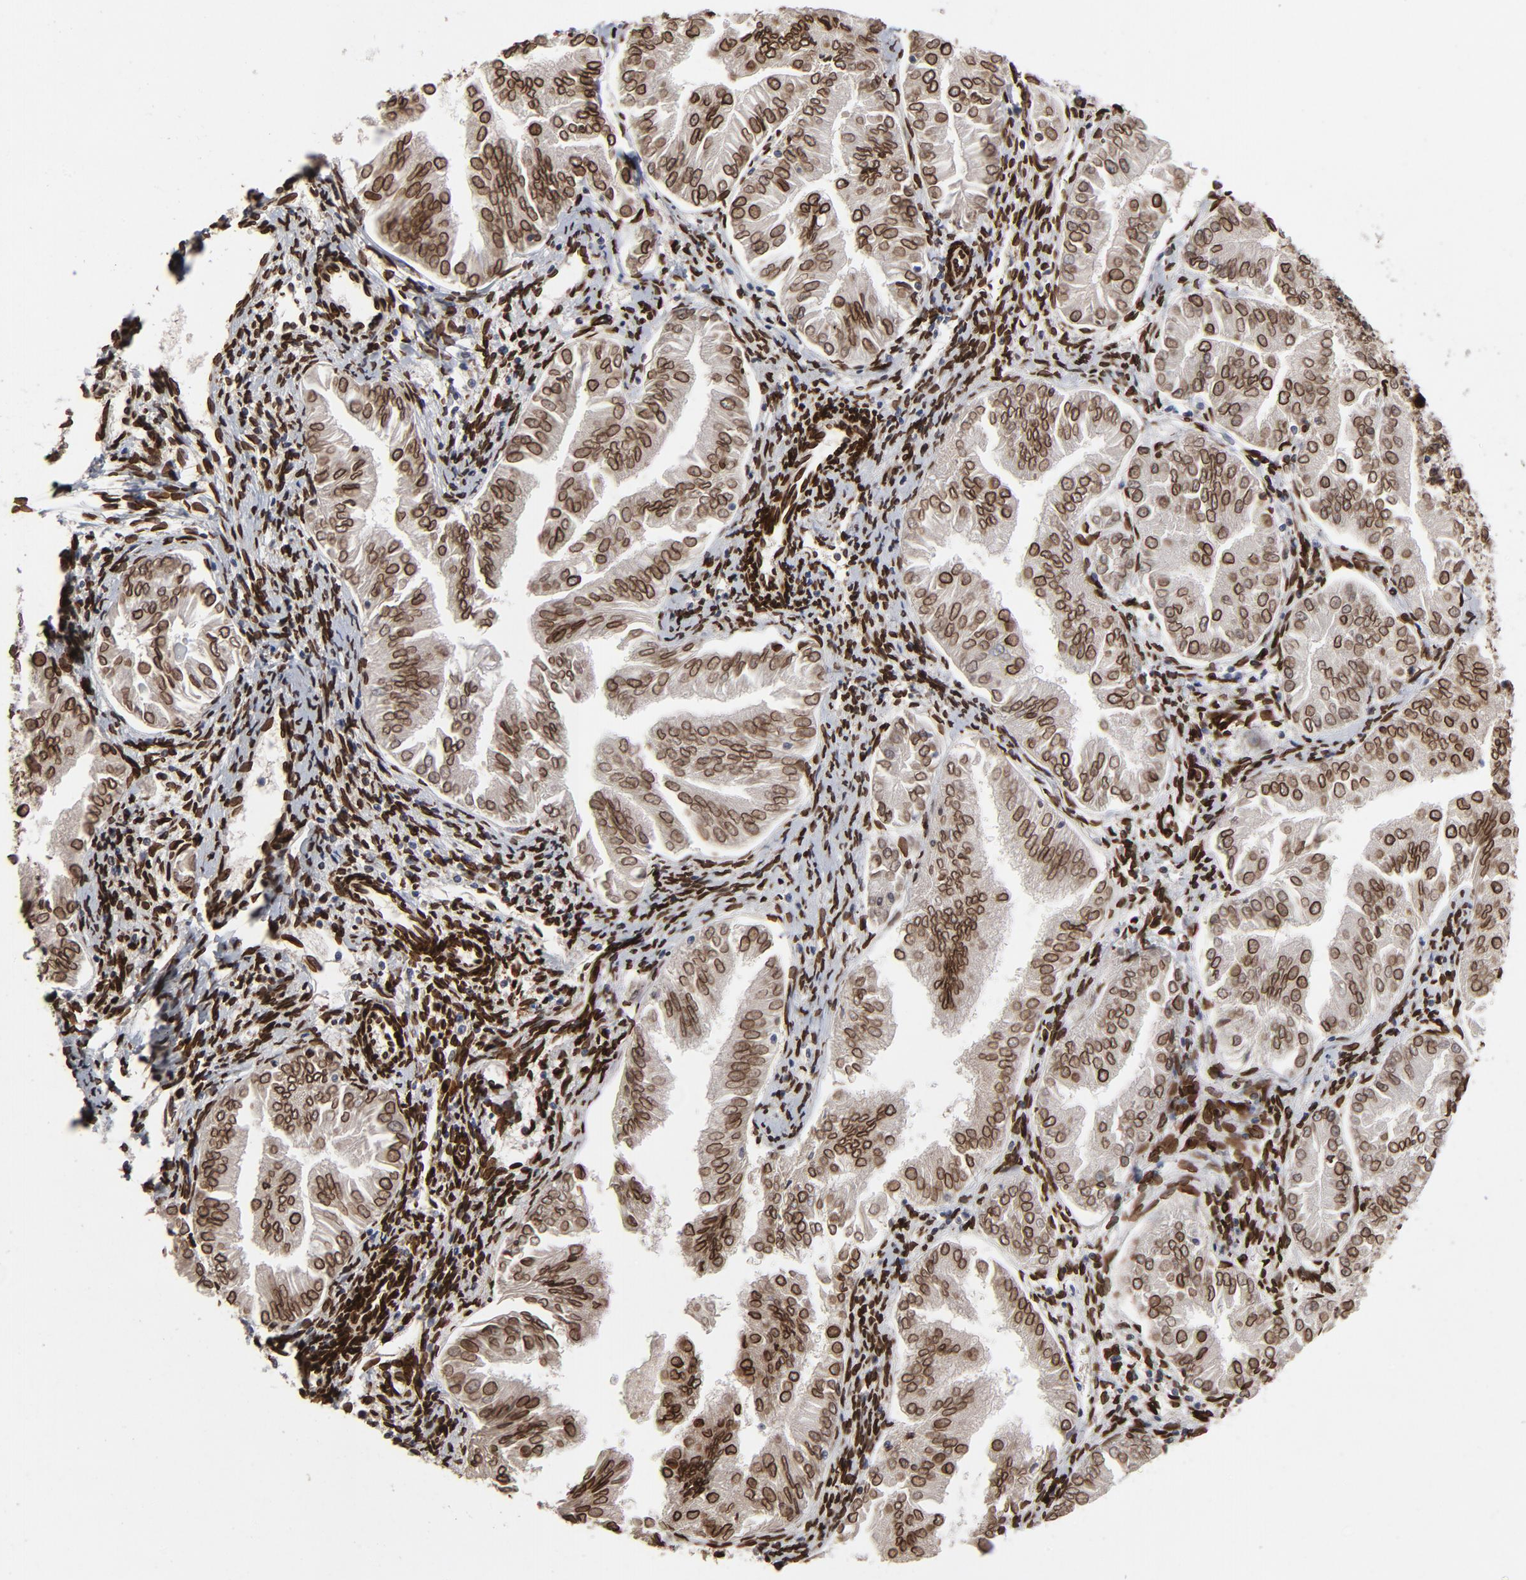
{"staining": {"intensity": "strong", "quantity": ">75%", "location": "cytoplasmic/membranous,nuclear"}, "tissue": "endometrial cancer", "cell_type": "Tumor cells", "image_type": "cancer", "snomed": [{"axis": "morphology", "description": "Adenocarcinoma, NOS"}, {"axis": "topography", "description": "Endometrium"}], "caption": "Tumor cells display strong cytoplasmic/membranous and nuclear staining in approximately >75% of cells in adenocarcinoma (endometrial). The protein is stained brown, and the nuclei are stained in blue (DAB (3,3'-diaminobenzidine) IHC with brightfield microscopy, high magnification).", "gene": "LMNA", "patient": {"sex": "female", "age": 53}}